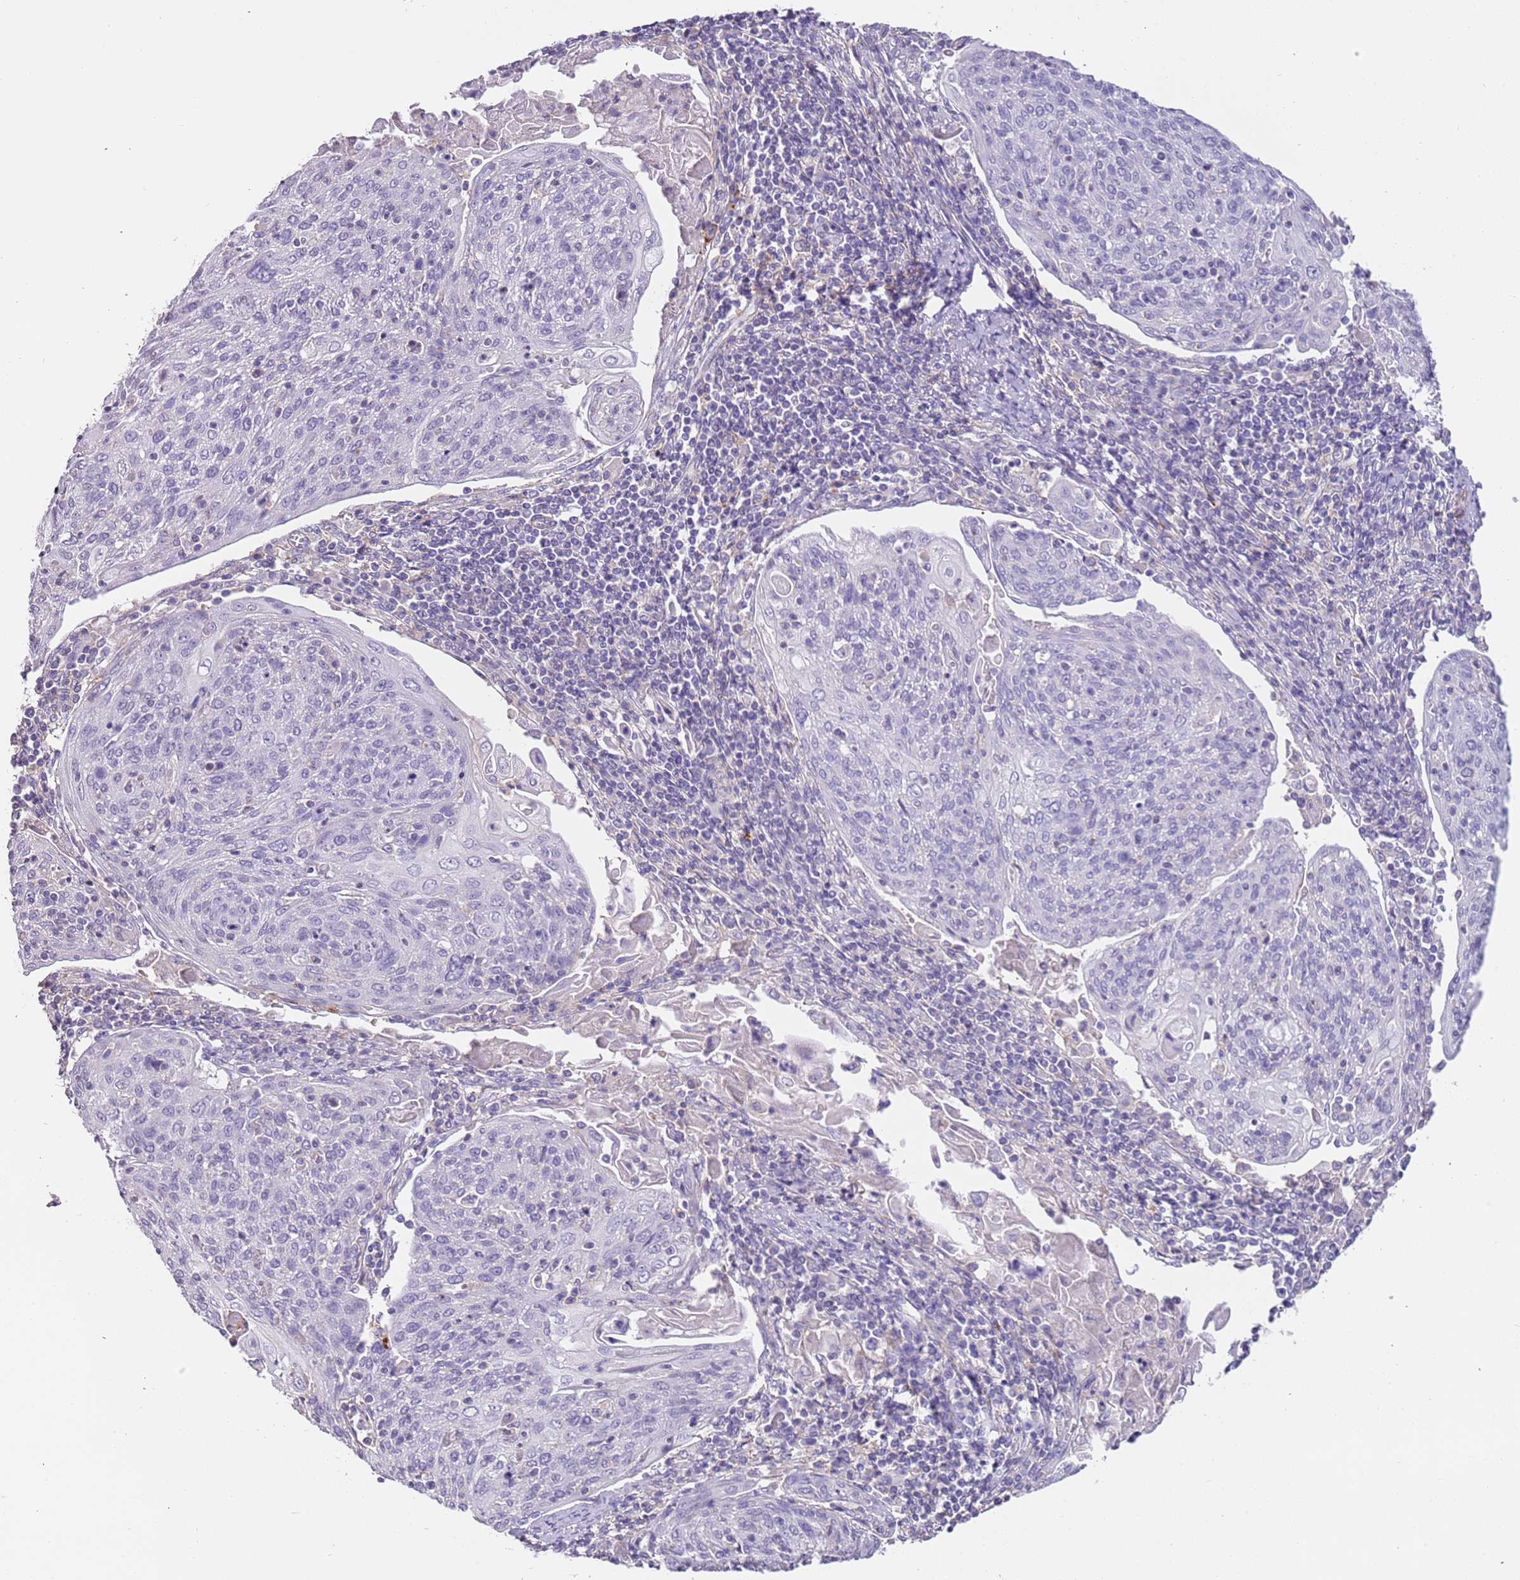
{"staining": {"intensity": "negative", "quantity": "none", "location": "none"}, "tissue": "cervical cancer", "cell_type": "Tumor cells", "image_type": "cancer", "snomed": [{"axis": "morphology", "description": "Squamous cell carcinoma, NOS"}, {"axis": "topography", "description": "Cervix"}], "caption": "Immunohistochemical staining of cervical cancer (squamous cell carcinoma) exhibits no significant expression in tumor cells.", "gene": "PCGF2", "patient": {"sex": "female", "age": 67}}